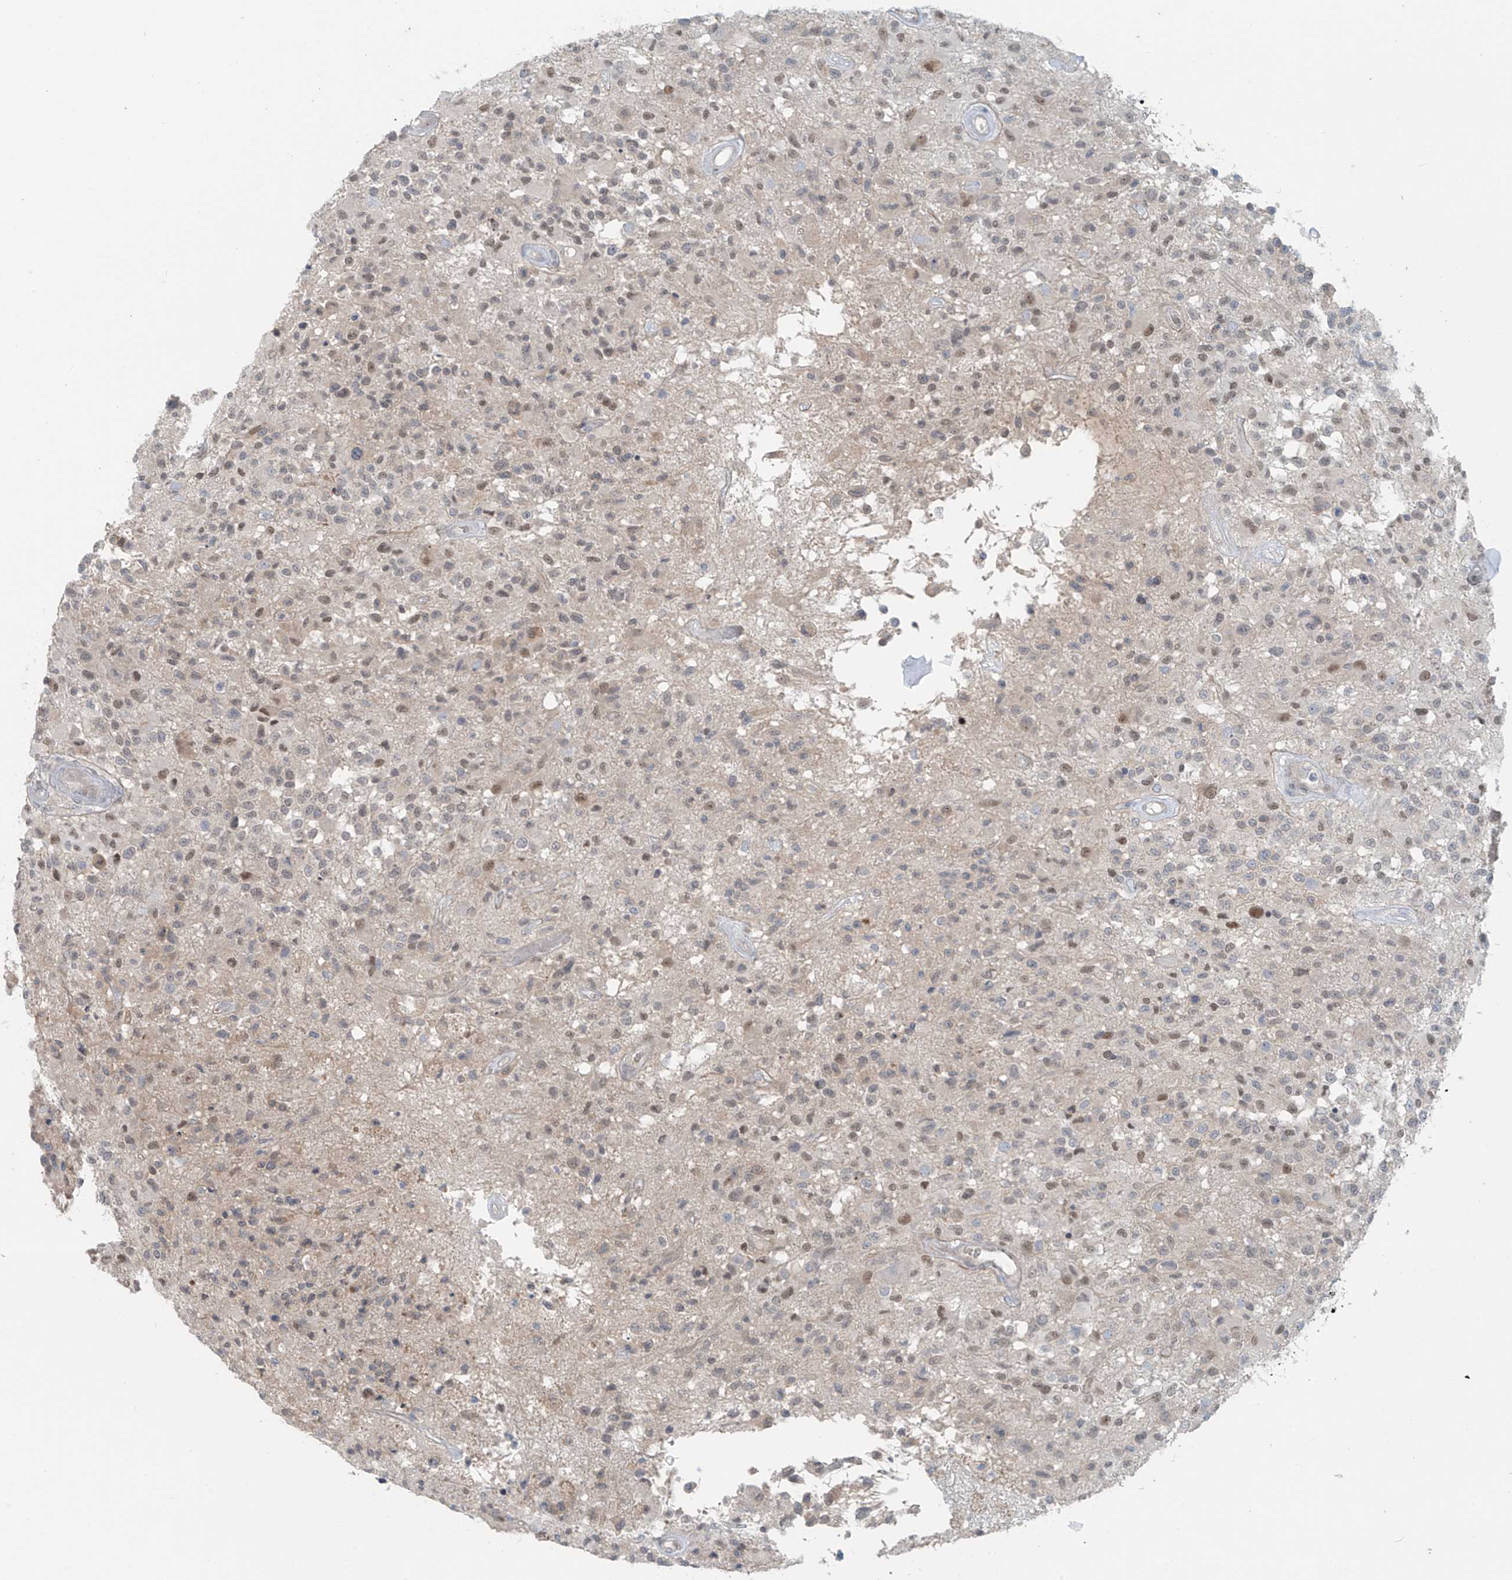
{"staining": {"intensity": "weak", "quantity": "<25%", "location": "nuclear"}, "tissue": "glioma", "cell_type": "Tumor cells", "image_type": "cancer", "snomed": [{"axis": "morphology", "description": "Glioma, malignant, High grade"}, {"axis": "morphology", "description": "Glioblastoma, NOS"}, {"axis": "topography", "description": "Brain"}], "caption": "Immunohistochemistry (IHC) of glioma exhibits no expression in tumor cells.", "gene": "PPAT", "patient": {"sex": "male", "age": 60}}